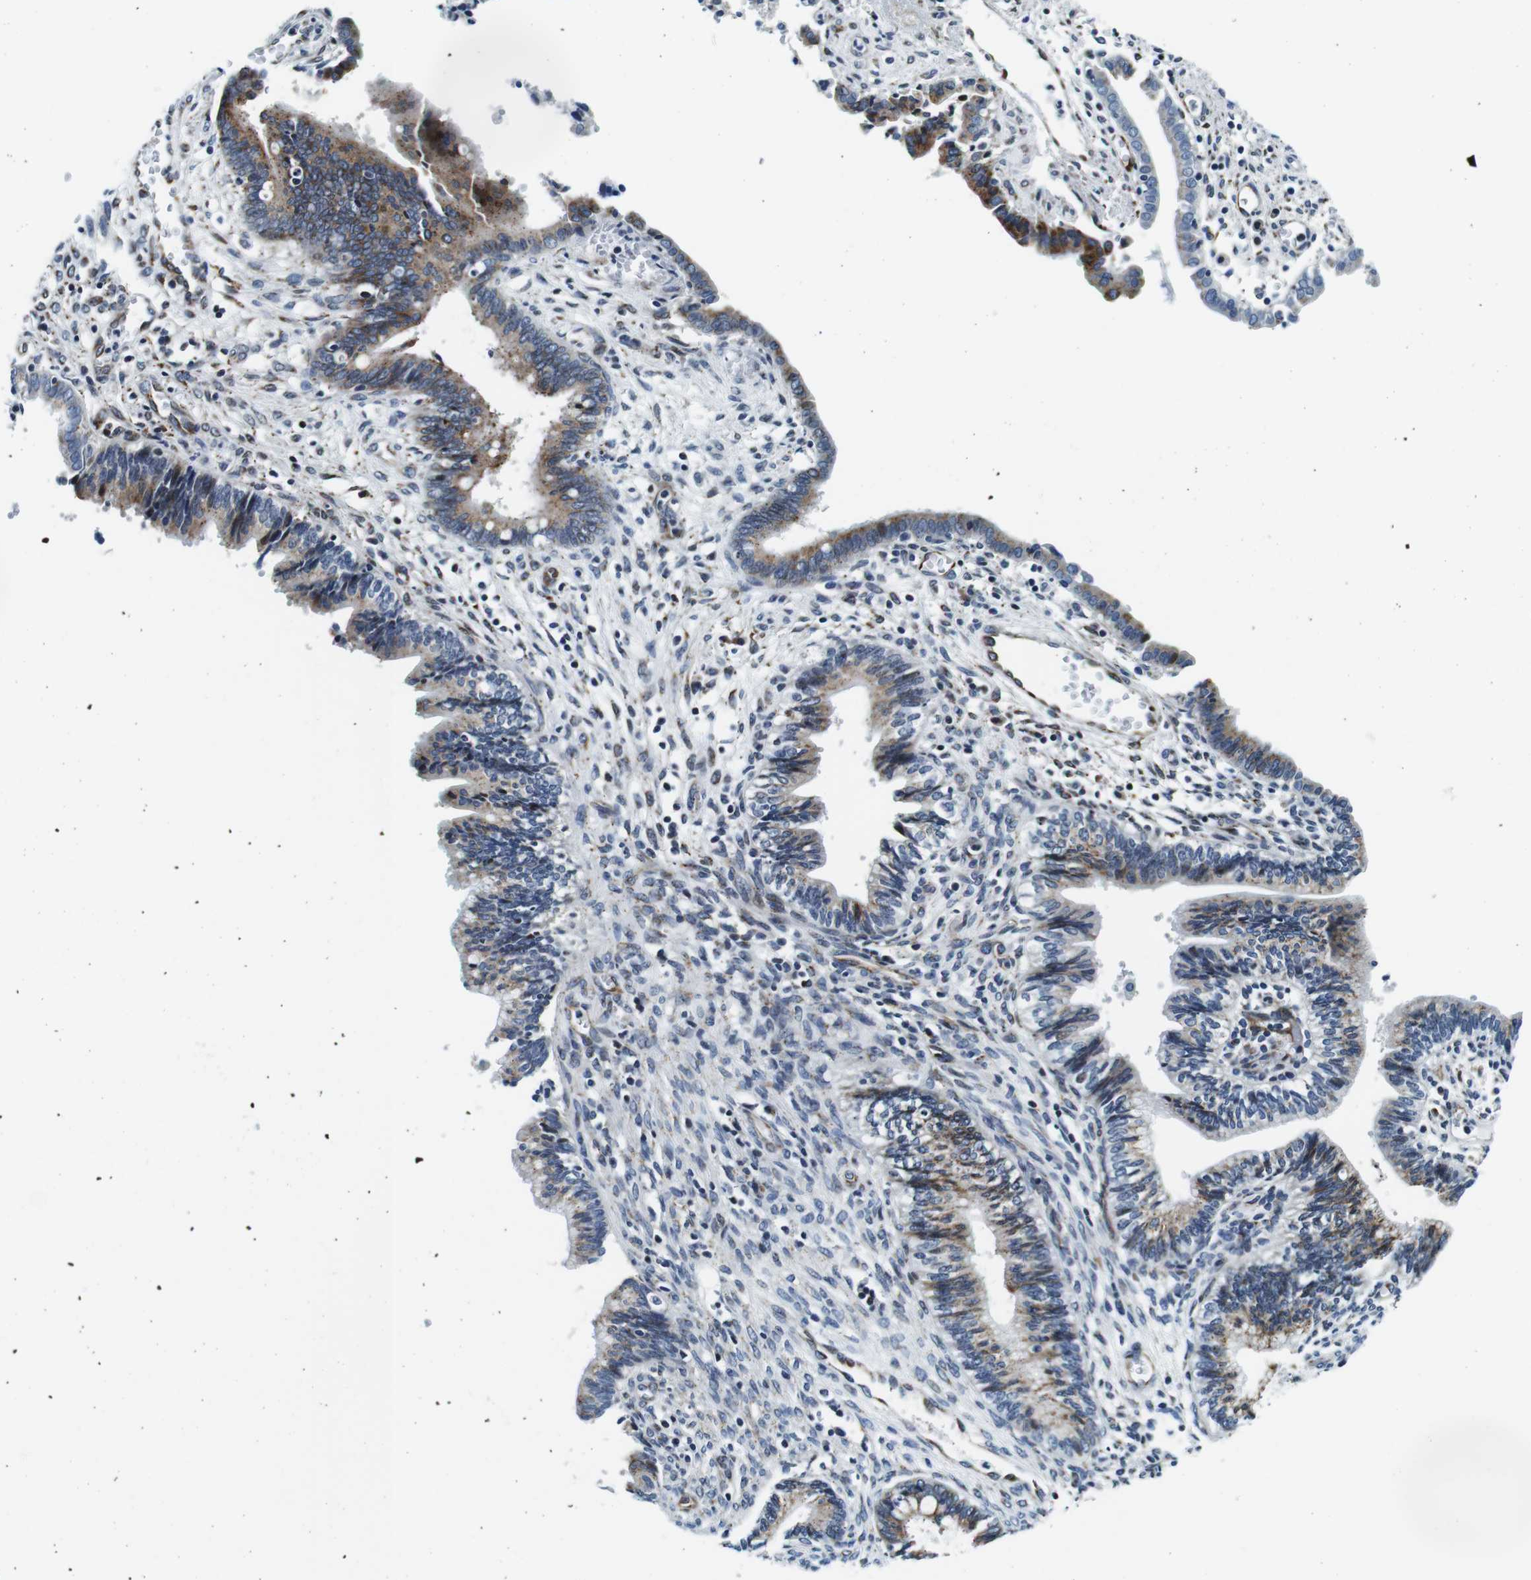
{"staining": {"intensity": "moderate", "quantity": ">75%", "location": "cytoplasmic/membranous"}, "tissue": "cervical cancer", "cell_type": "Tumor cells", "image_type": "cancer", "snomed": [{"axis": "morphology", "description": "Adenocarcinoma, NOS"}, {"axis": "topography", "description": "Cervix"}], "caption": "Cervical cancer (adenocarcinoma) stained with DAB immunohistochemistry reveals medium levels of moderate cytoplasmic/membranous staining in about >75% of tumor cells.", "gene": "FAR2", "patient": {"sex": "female", "age": 44}}